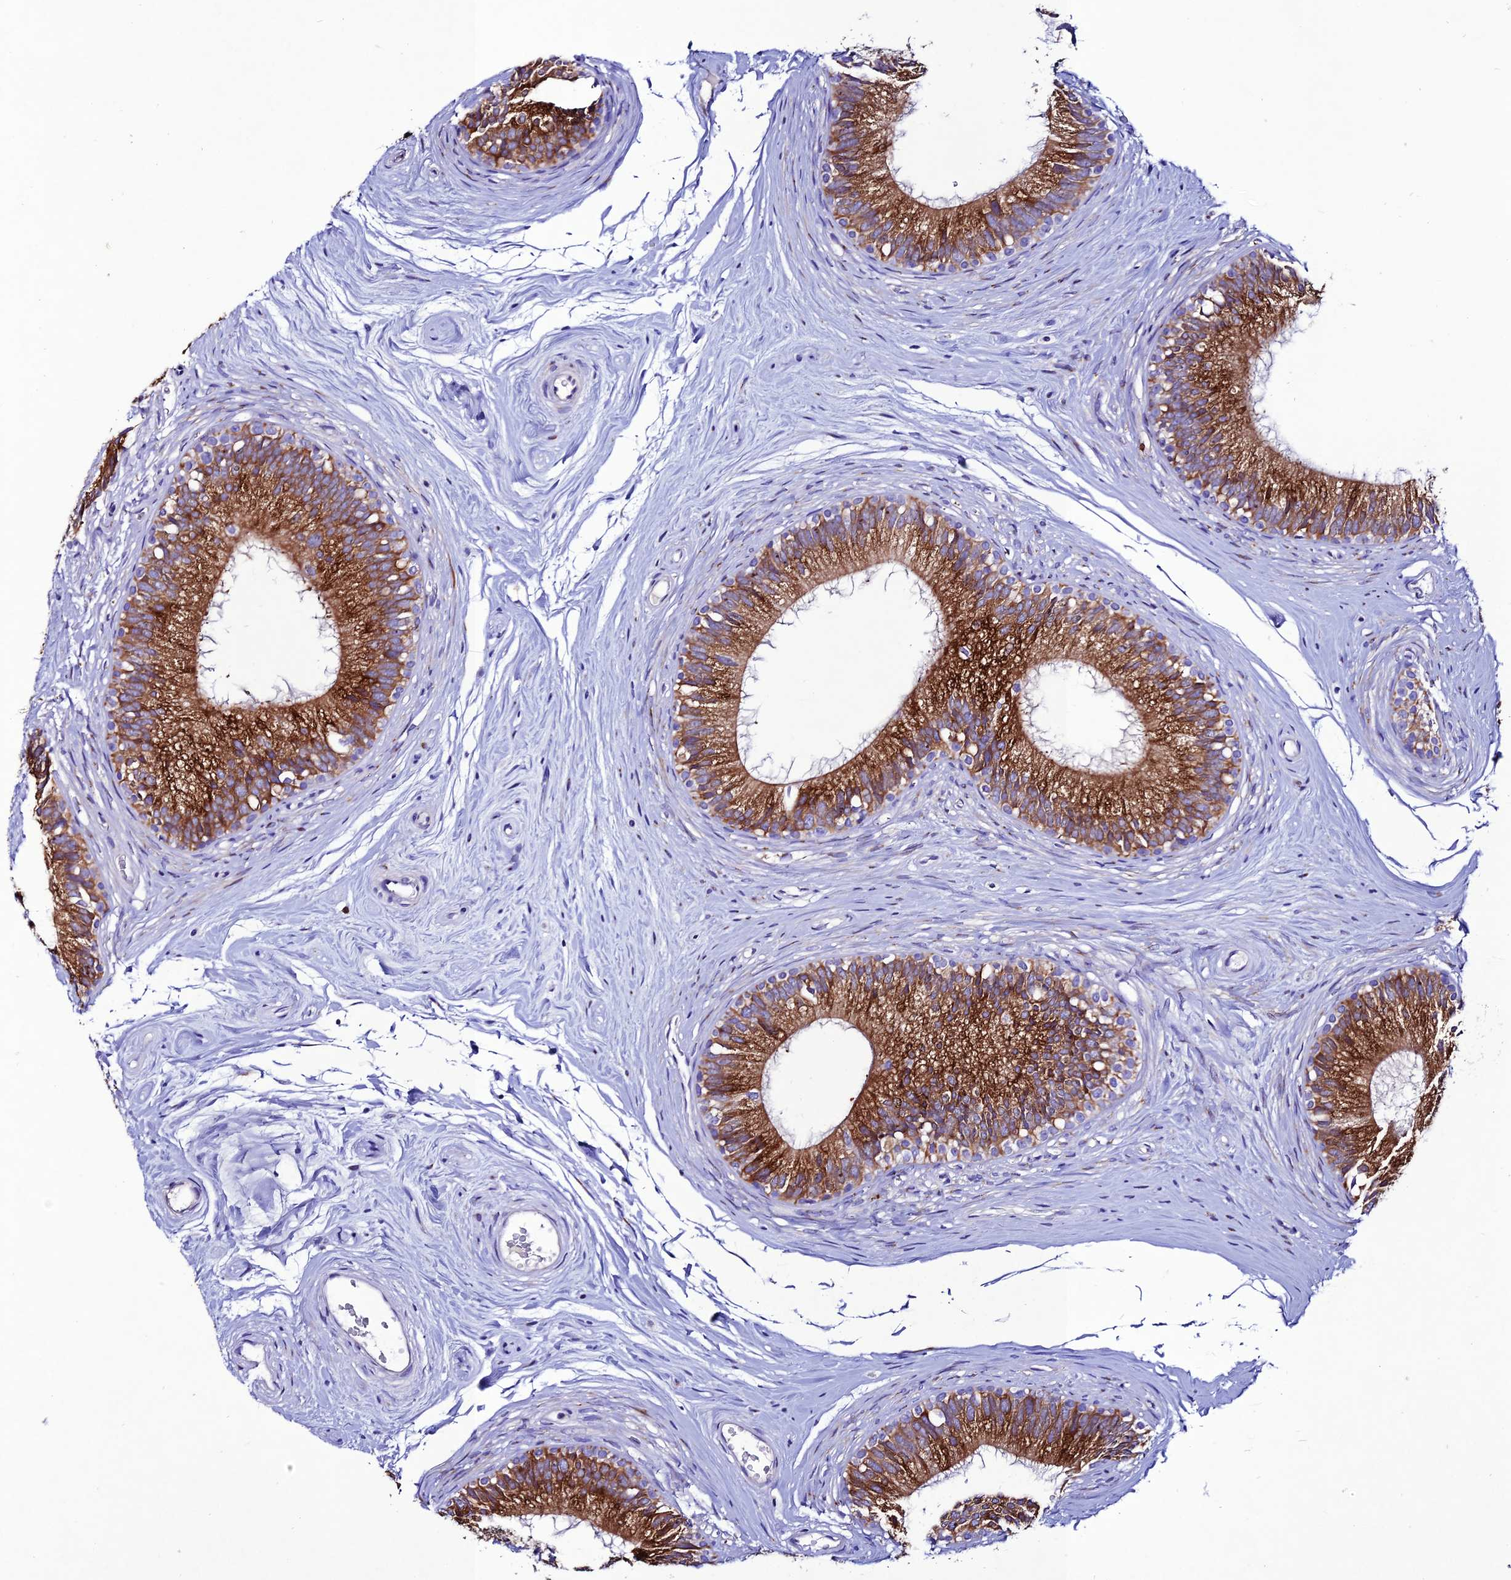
{"staining": {"intensity": "strong", "quantity": ">75%", "location": "cytoplasmic/membranous"}, "tissue": "epididymis", "cell_type": "Glandular cells", "image_type": "normal", "snomed": [{"axis": "morphology", "description": "Normal tissue, NOS"}, {"axis": "topography", "description": "Epididymis"}], "caption": "IHC staining of normal epididymis, which shows high levels of strong cytoplasmic/membranous positivity in about >75% of glandular cells indicating strong cytoplasmic/membranous protein expression. The staining was performed using DAB (3,3'-diaminobenzidine) (brown) for protein detection and nuclei were counterstained in hematoxylin (blue).", "gene": "OR51Q1", "patient": {"sex": "male", "age": 33}}